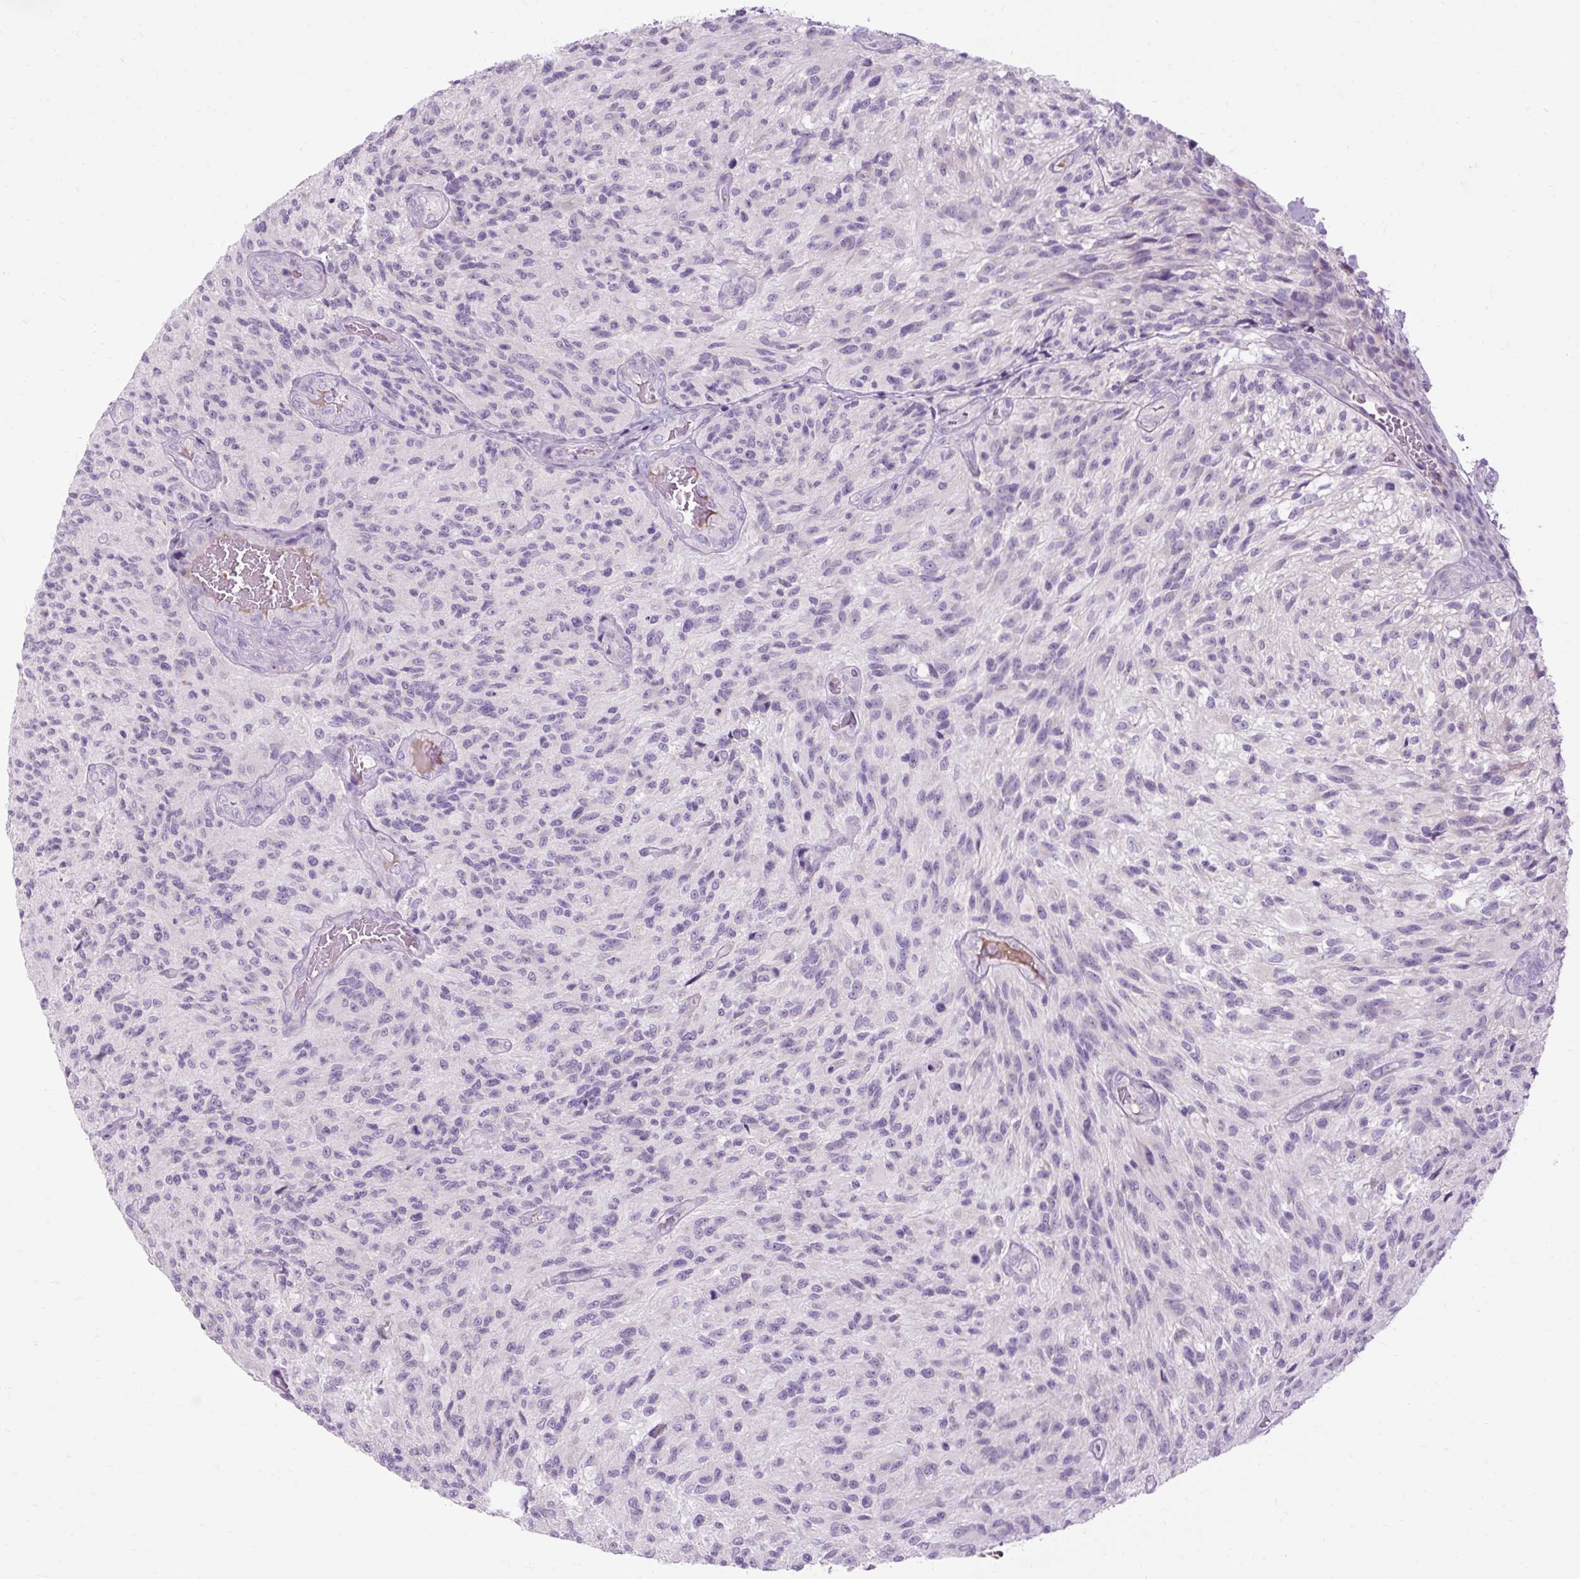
{"staining": {"intensity": "negative", "quantity": "none", "location": "none"}, "tissue": "glioma", "cell_type": "Tumor cells", "image_type": "cancer", "snomed": [{"axis": "morphology", "description": "Normal tissue, NOS"}, {"axis": "morphology", "description": "Glioma, malignant, High grade"}, {"axis": "topography", "description": "Cerebral cortex"}], "caption": "Glioma was stained to show a protein in brown. There is no significant expression in tumor cells. (DAB IHC with hematoxylin counter stain).", "gene": "ARRDC2", "patient": {"sex": "male", "age": 56}}